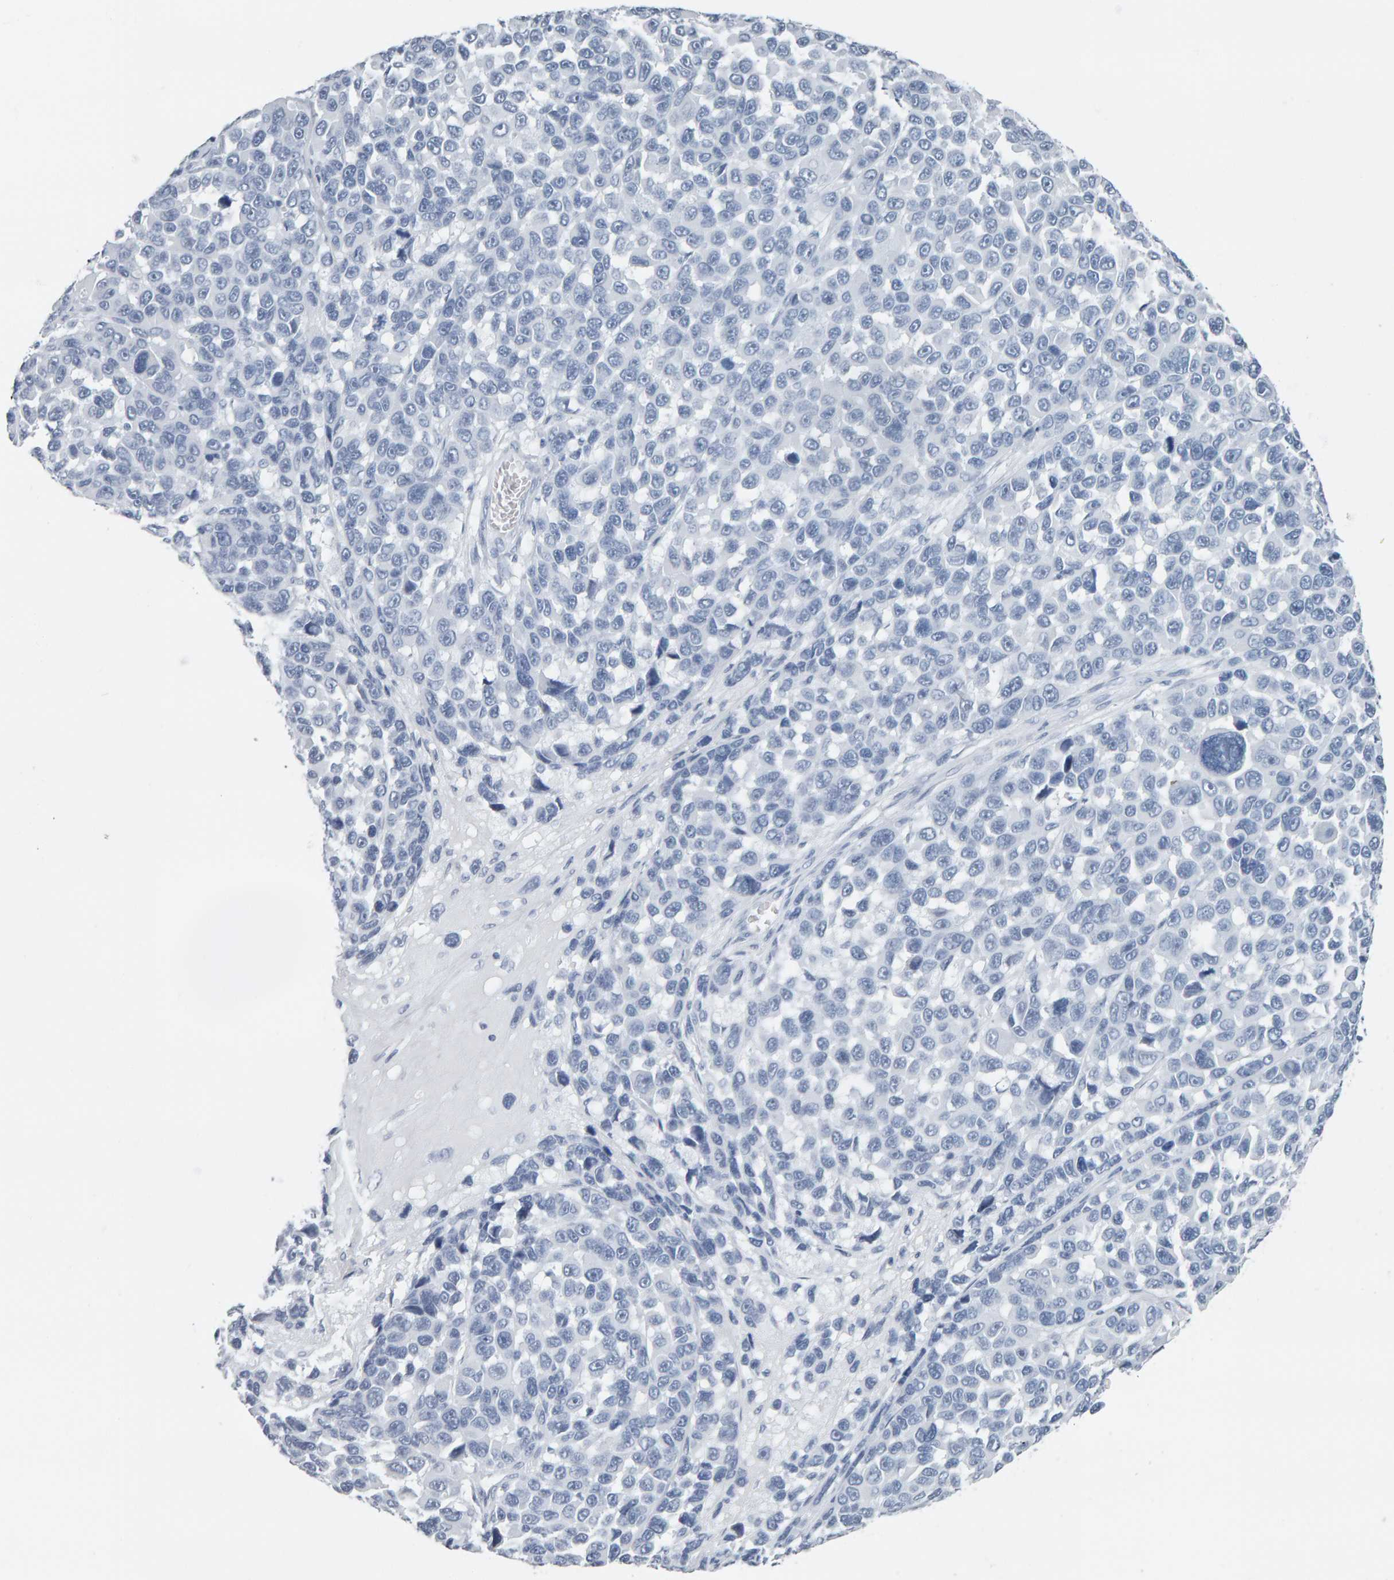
{"staining": {"intensity": "negative", "quantity": "none", "location": "none"}, "tissue": "melanoma", "cell_type": "Tumor cells", "image_type": "cancer", "snomed": [{"axis": "morphology", "description": "Malignant melanoma, NOS"}, {"axis": "topography", "description": "Skin"}], "caption": "A histopathology image of human melanoma is negative for staining in tumor cells.", "gene": "SPACA3", "patient": {"sex": "male", "age": 53}}